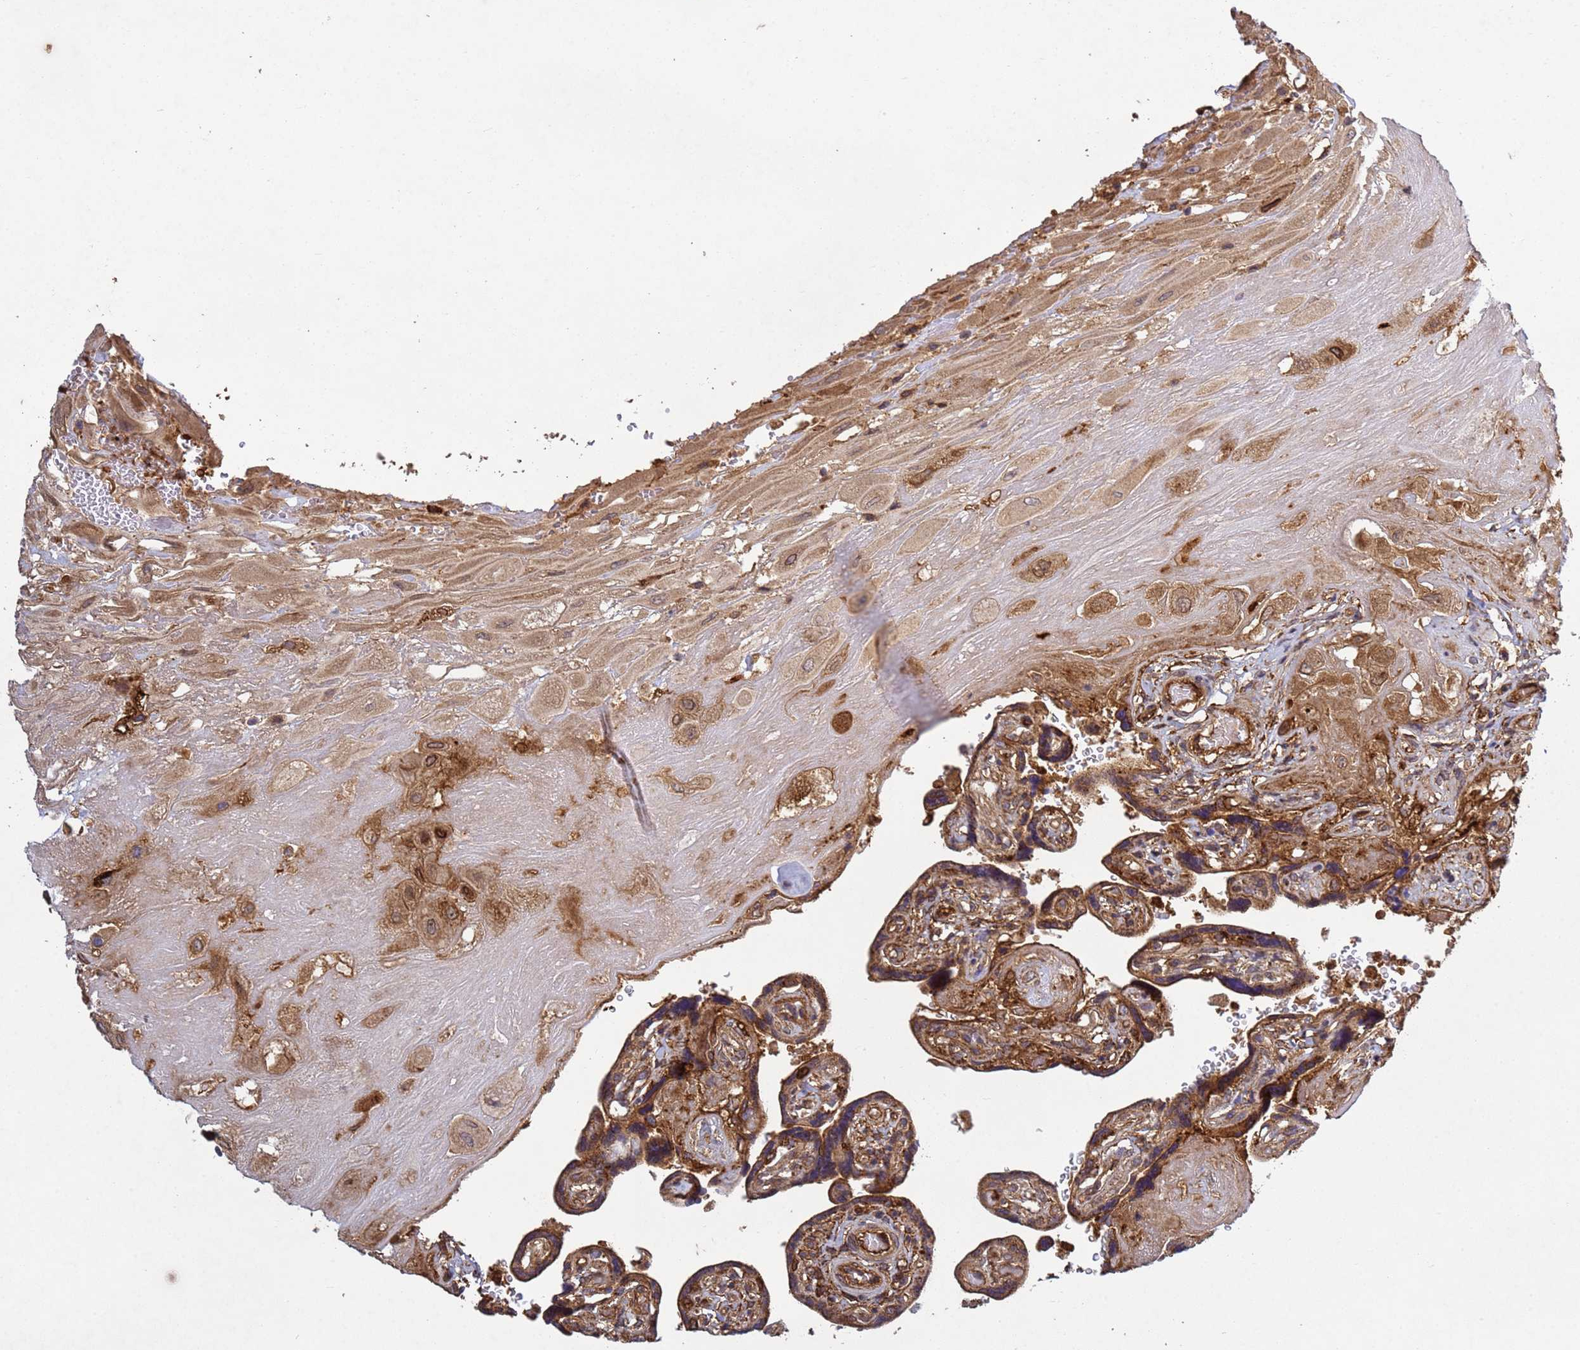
{"staining": {"intensity": "moderate", "quantity": ">75%", "location": "cytoplasmic/membranous,nuclear"}, "tissue": "placenta", "cell_type": "Decidual cells", "image_type": "normal", "snomed": [{"axis": "morphology", "description": "Normal tissue, NOS"}, {"axis": "topography", "description": "Placenta"}], "caption": "Brown immunohistochemical staining in unremarkable human placenta exhibits moderate cytoplasmic/membranous,nuclear positivity in about >75% of decidual cells.", "gene": "C8orf34", "patient": {"sex": "female", "age": 32}}